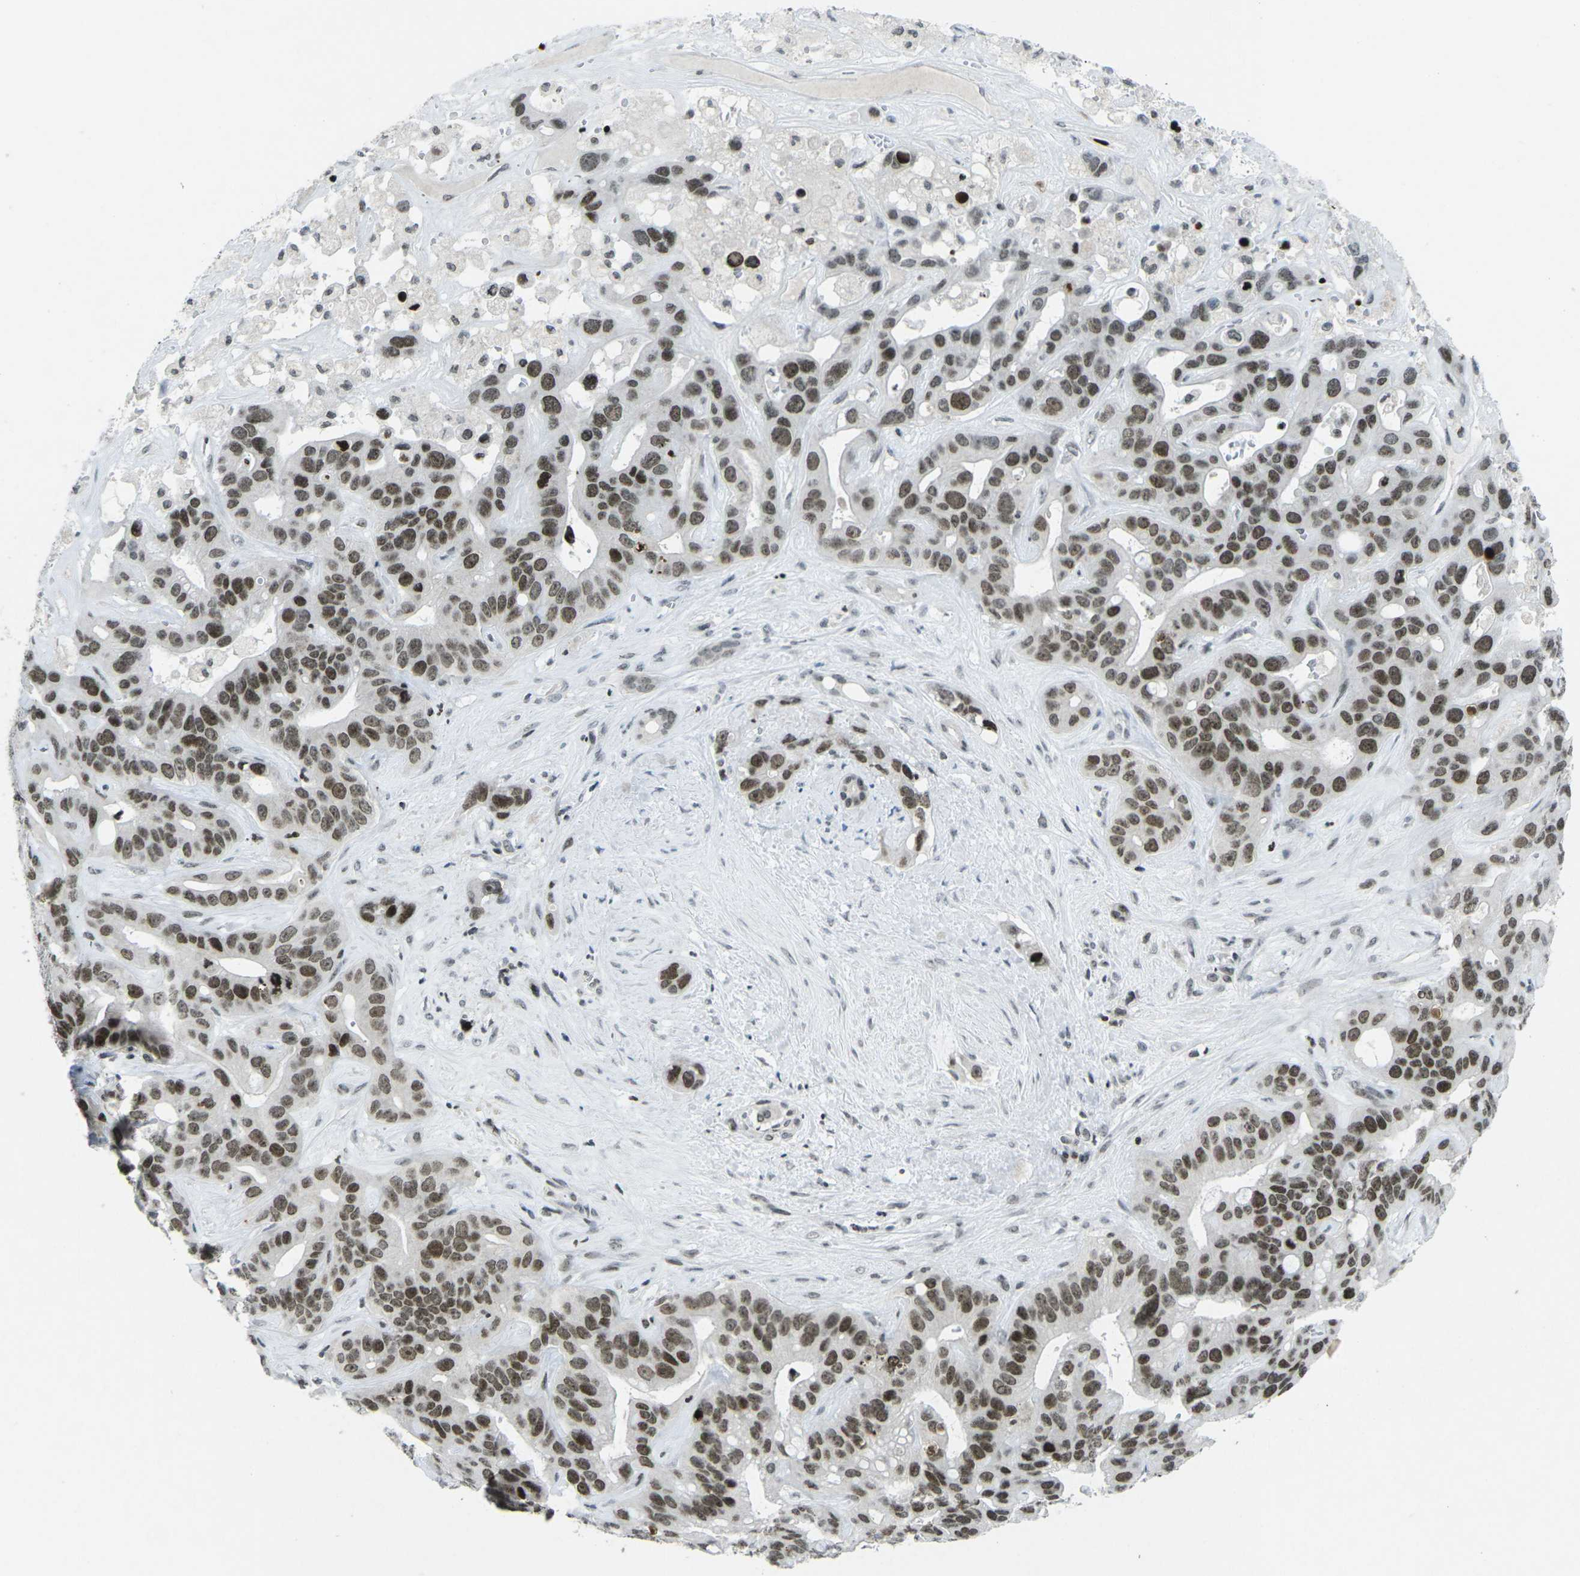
{"staining": {"intensity": "moderate", "quantity": ">75%", "location": "nuclear"}, "tissue": "liver cancer", "cell_type": "Tumor cells", "image_type": "cancer", "snomed": [{"axis": "morphology", "description": "Cholangiocarcinoma"}, {"axis": "topography", "description": "Liver"}], "caption": "Immunohistochemistry staining of liver cancer (cholangiocarcinoma), which reveals medium levels of moderate nuclear staining in about >75% of tumor cells indicating moderate nuclear protein expression. The staining was performed using DAB (3,3'-diaminobenzidine) (brown) for protein detection and nuclei were counterstained in hematoxylin (blue).", "gene": "EME1", "patient": {"sex": "female", "age": 65}}